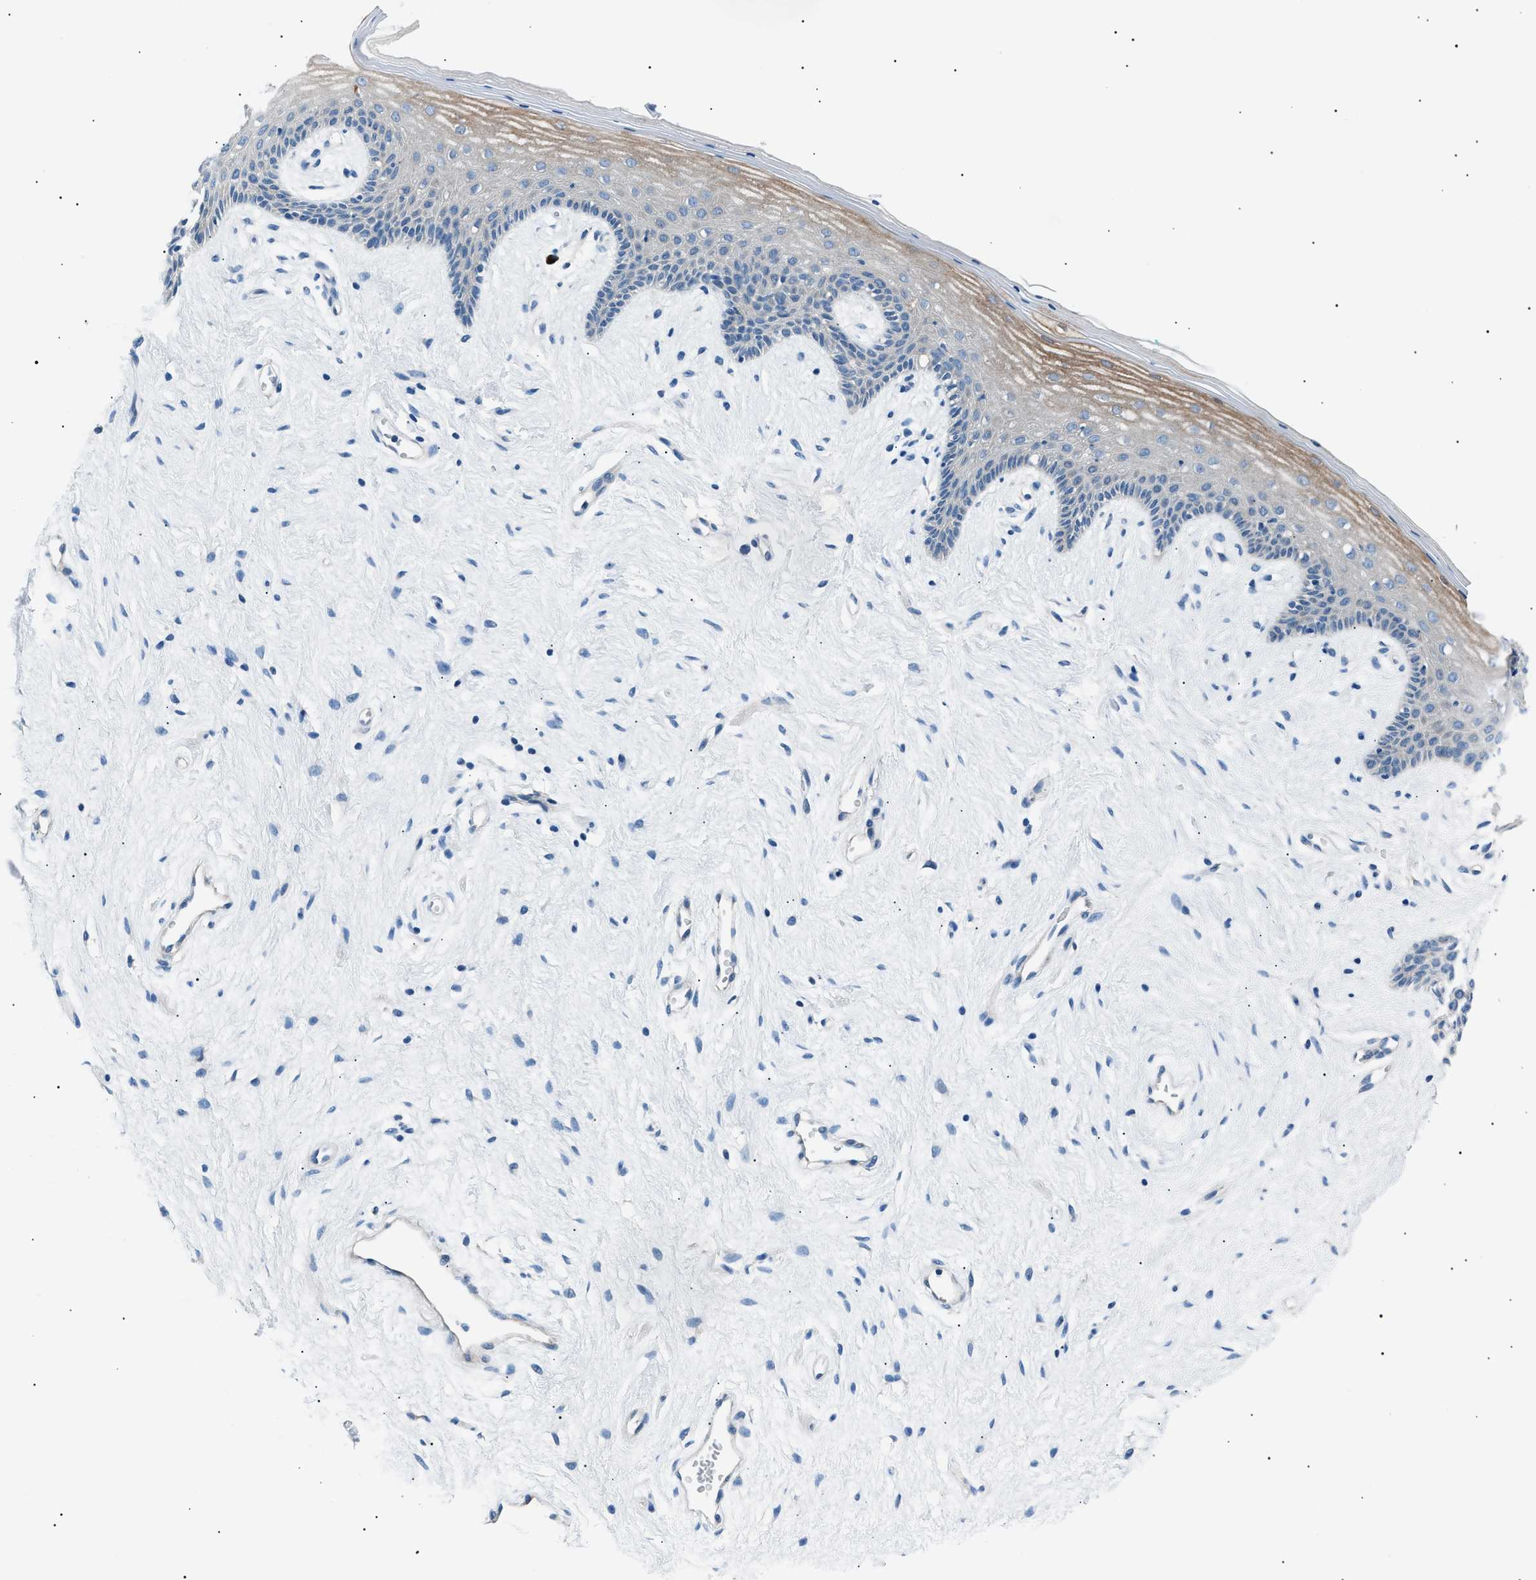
{"staining": {"intensity": "moderate", "quantity": "25%-75%", "location": "cytoplasmic/membranous"}, "tissue": "vagina", "cell_type": "Squamous epithelial cells", "image_type": "normal", "snomed": [{"axis": "morphology", "description": "Normal tissue, NOS"}, {"axis": "topography", "description": "Vagina"}], "caption": "The micrograph shows a brown stain indicating the presence of a protein in the cytoplasmic/membranous of squamous epithelial cells in vagina.", "gene": "LRRC37B", "patient": {"sex": "female", "age": 44}}